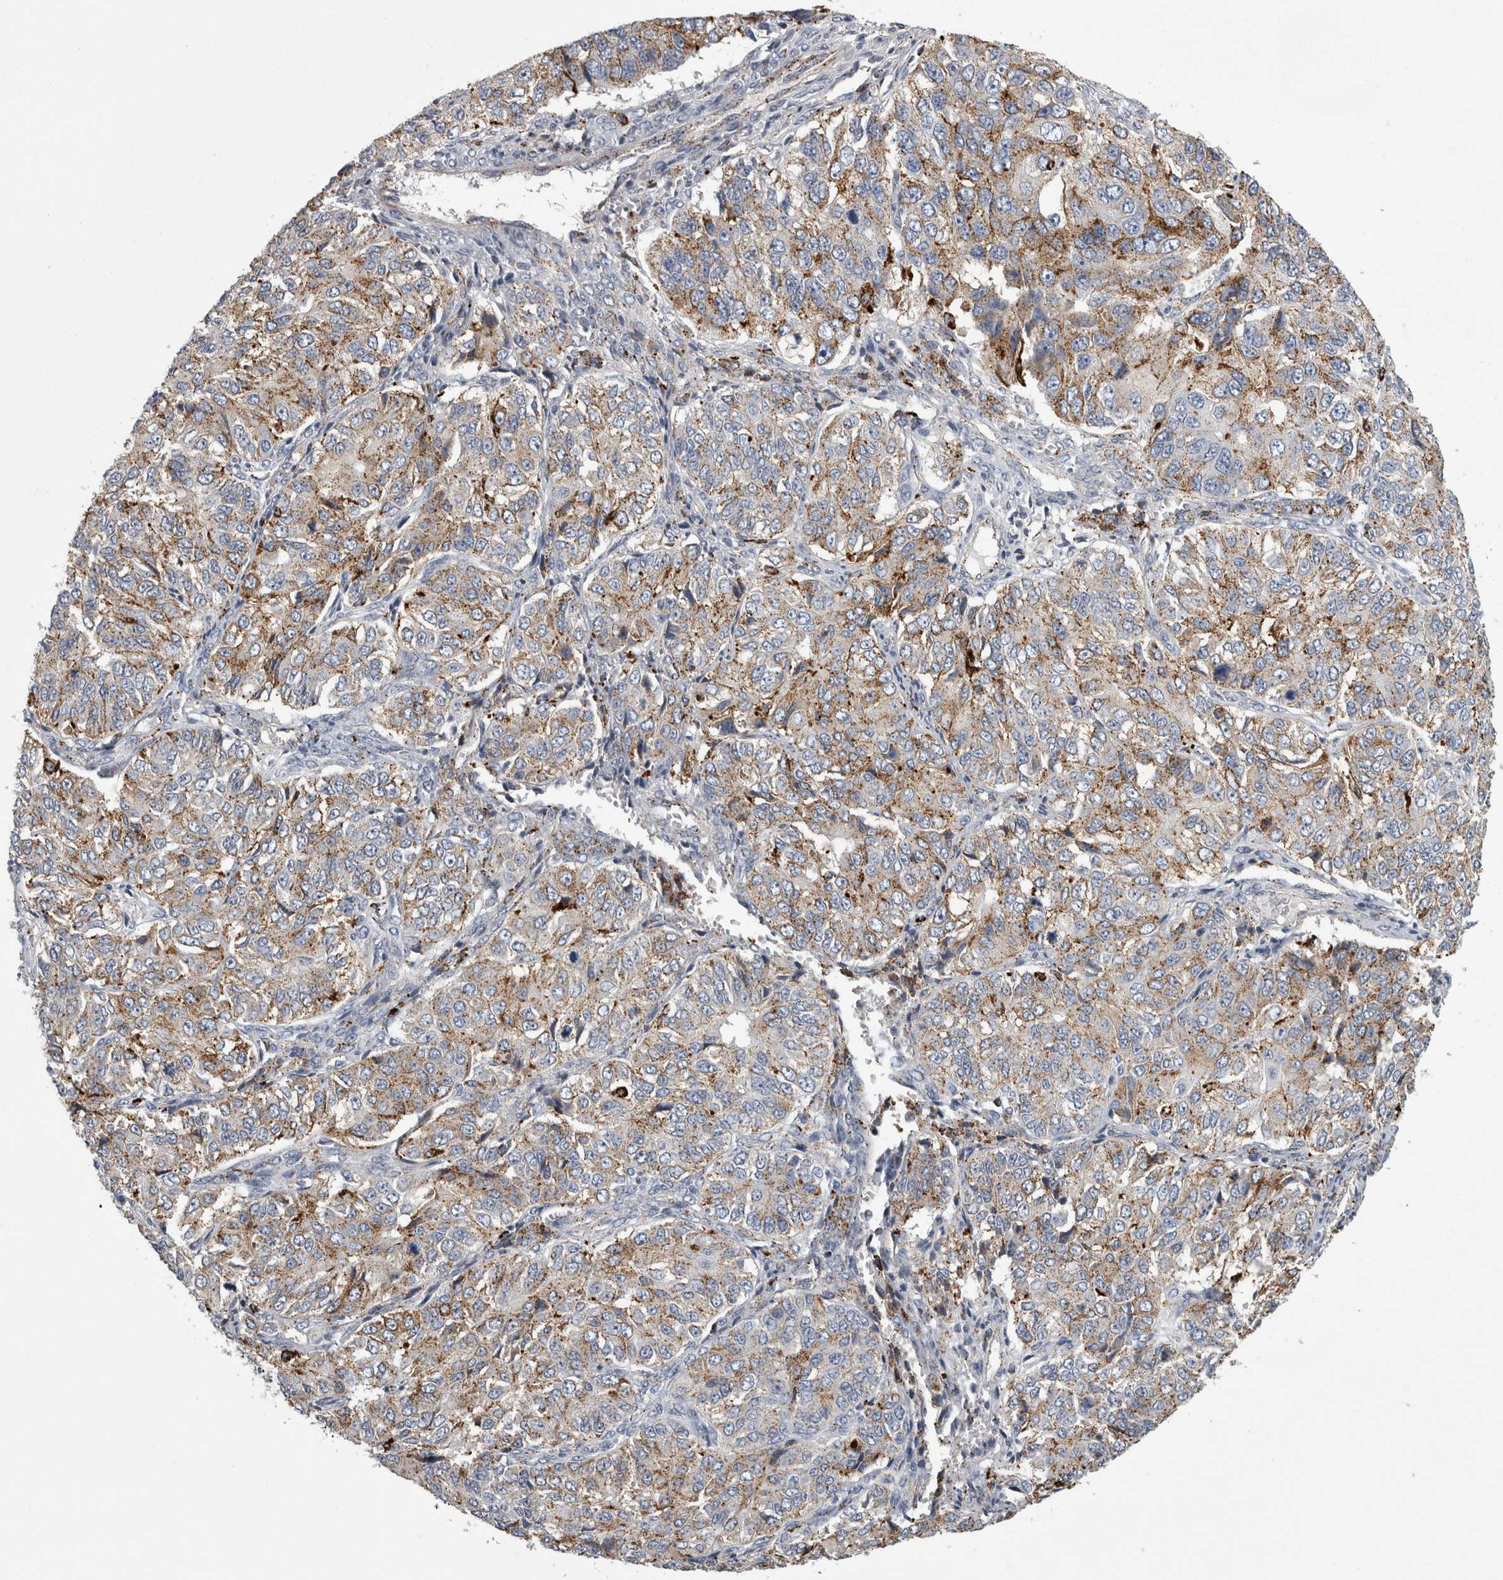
{"staining": {"intensity": "moderate", "quantity": "25%-75%", "location": "cytoplasmic/membranous"}, "tissue": "ovarian cancer", "cell_type": "Tumor cells", "image_type": "cancer", "snomed": [{"axis": "morphology", "description": "Carcinoma, endometroid"}, {"axis": "topography", "description": "Ovary"}], "caption": "A photomicrograph showing moderate cytoplasmic/membranous staining in about 25%-75% of tumor cells in ovarian endometroid carcinoma, as visualized by brown immunohistochemical staining.", "gene": "DPP7", "patient": {"sex": "female", "age": 51}}